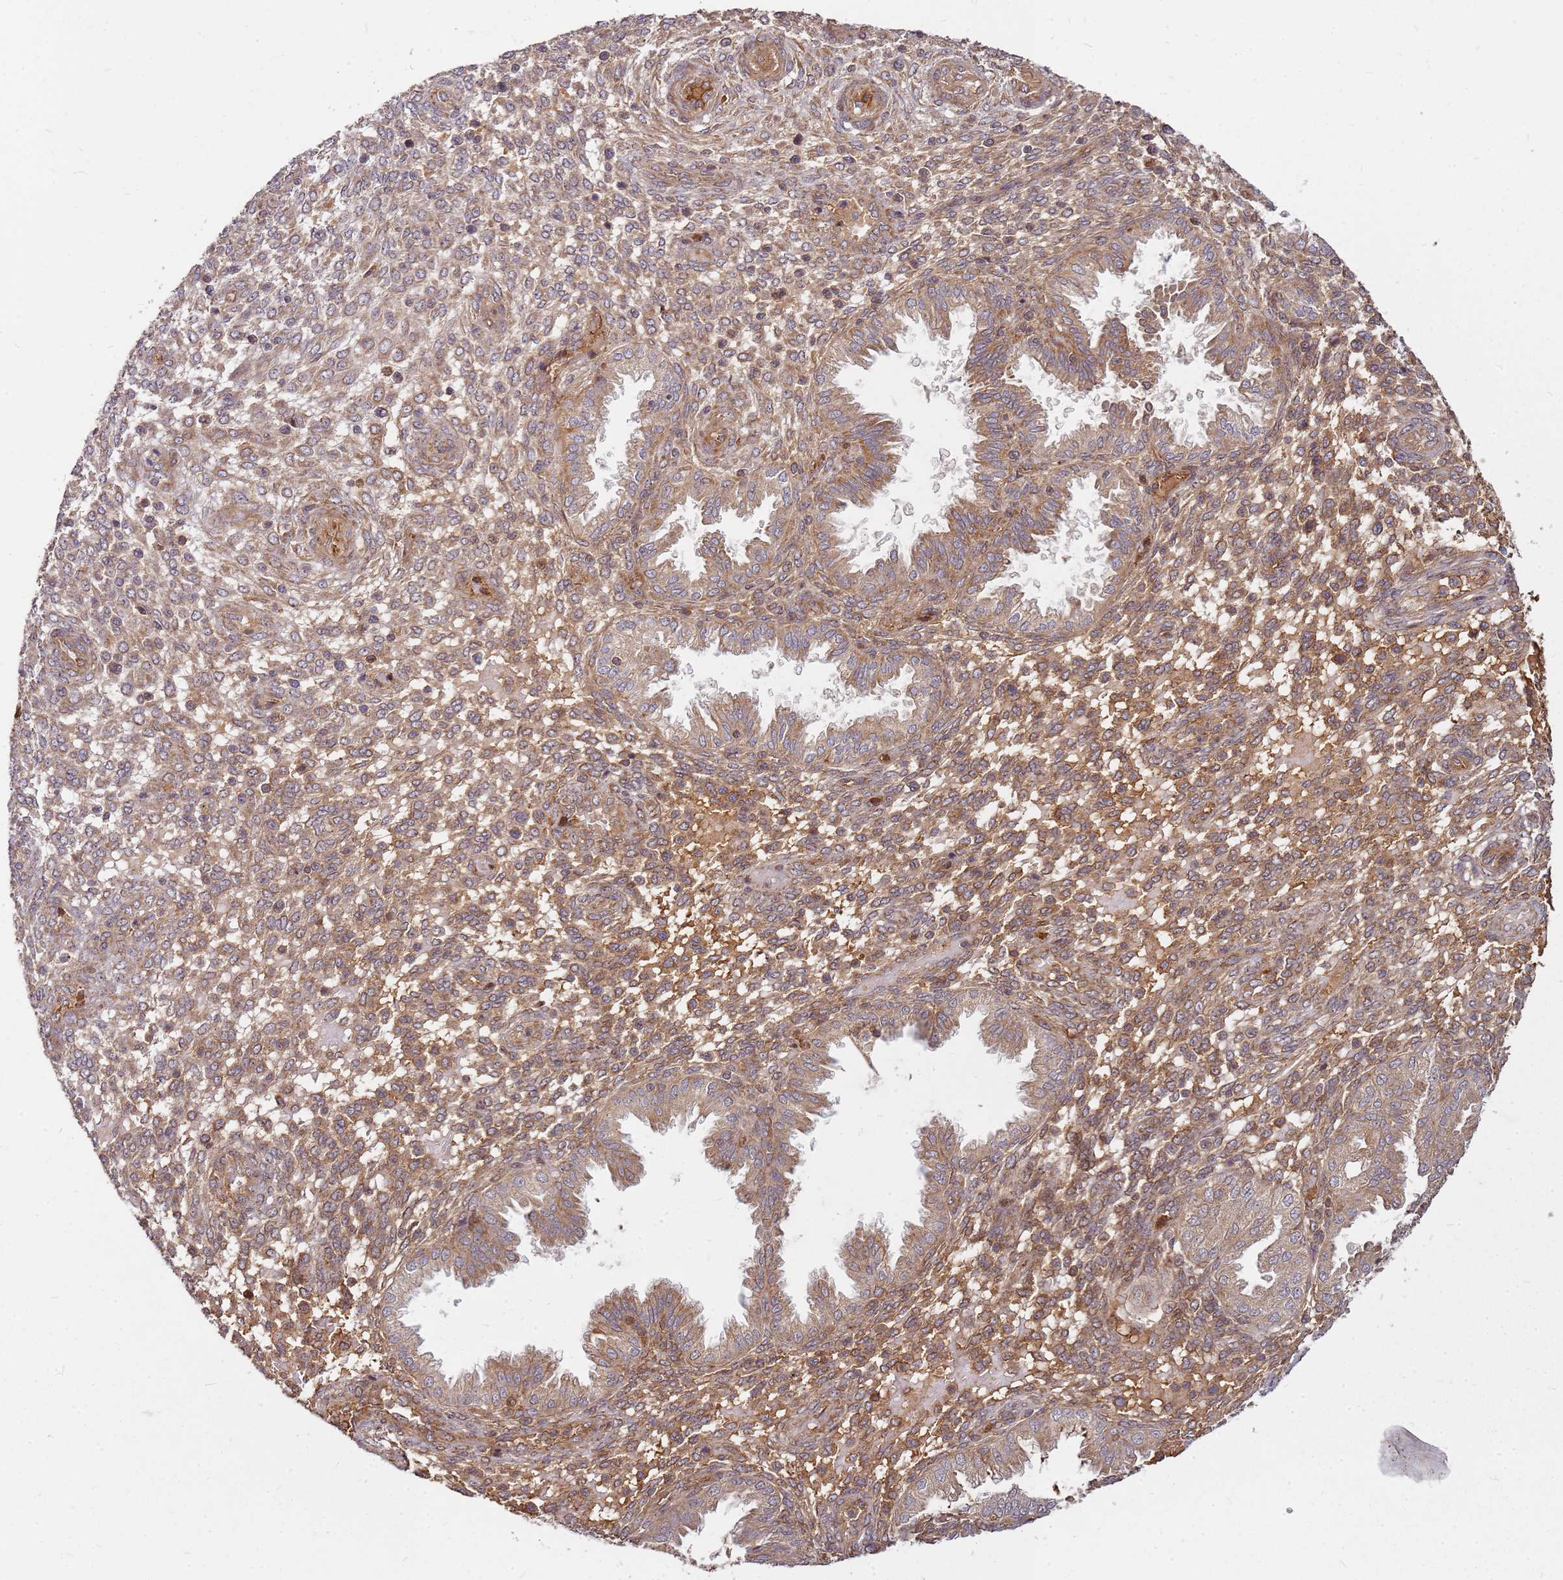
{"staining": {"intensity": "moderate", "quantity": ">75%", "location": "cytoplasmic/membranous"}, "tissue": "endometrium", "cell_type": "Cells in endometrial stroma", "image_type": "normal", "snomed": [{"axis": "morphology", "description": "Normal tissue, NOS"}, {"axis": "topography", "description": "Endometrium"}], "caption": "High-magnification brightfield microscopy of unremarkable endometrium stained with DAB (3,3'-diaminobenzidine) (brown) and counterstained with hematoxylin (blue). cells in endometrial stroma exhibit moderate cytoplasmic/membranous positivity is identified in approximately>75% of cells.", "gene": "CCDC159", "patient": {"sex": "female", "age": 33}}